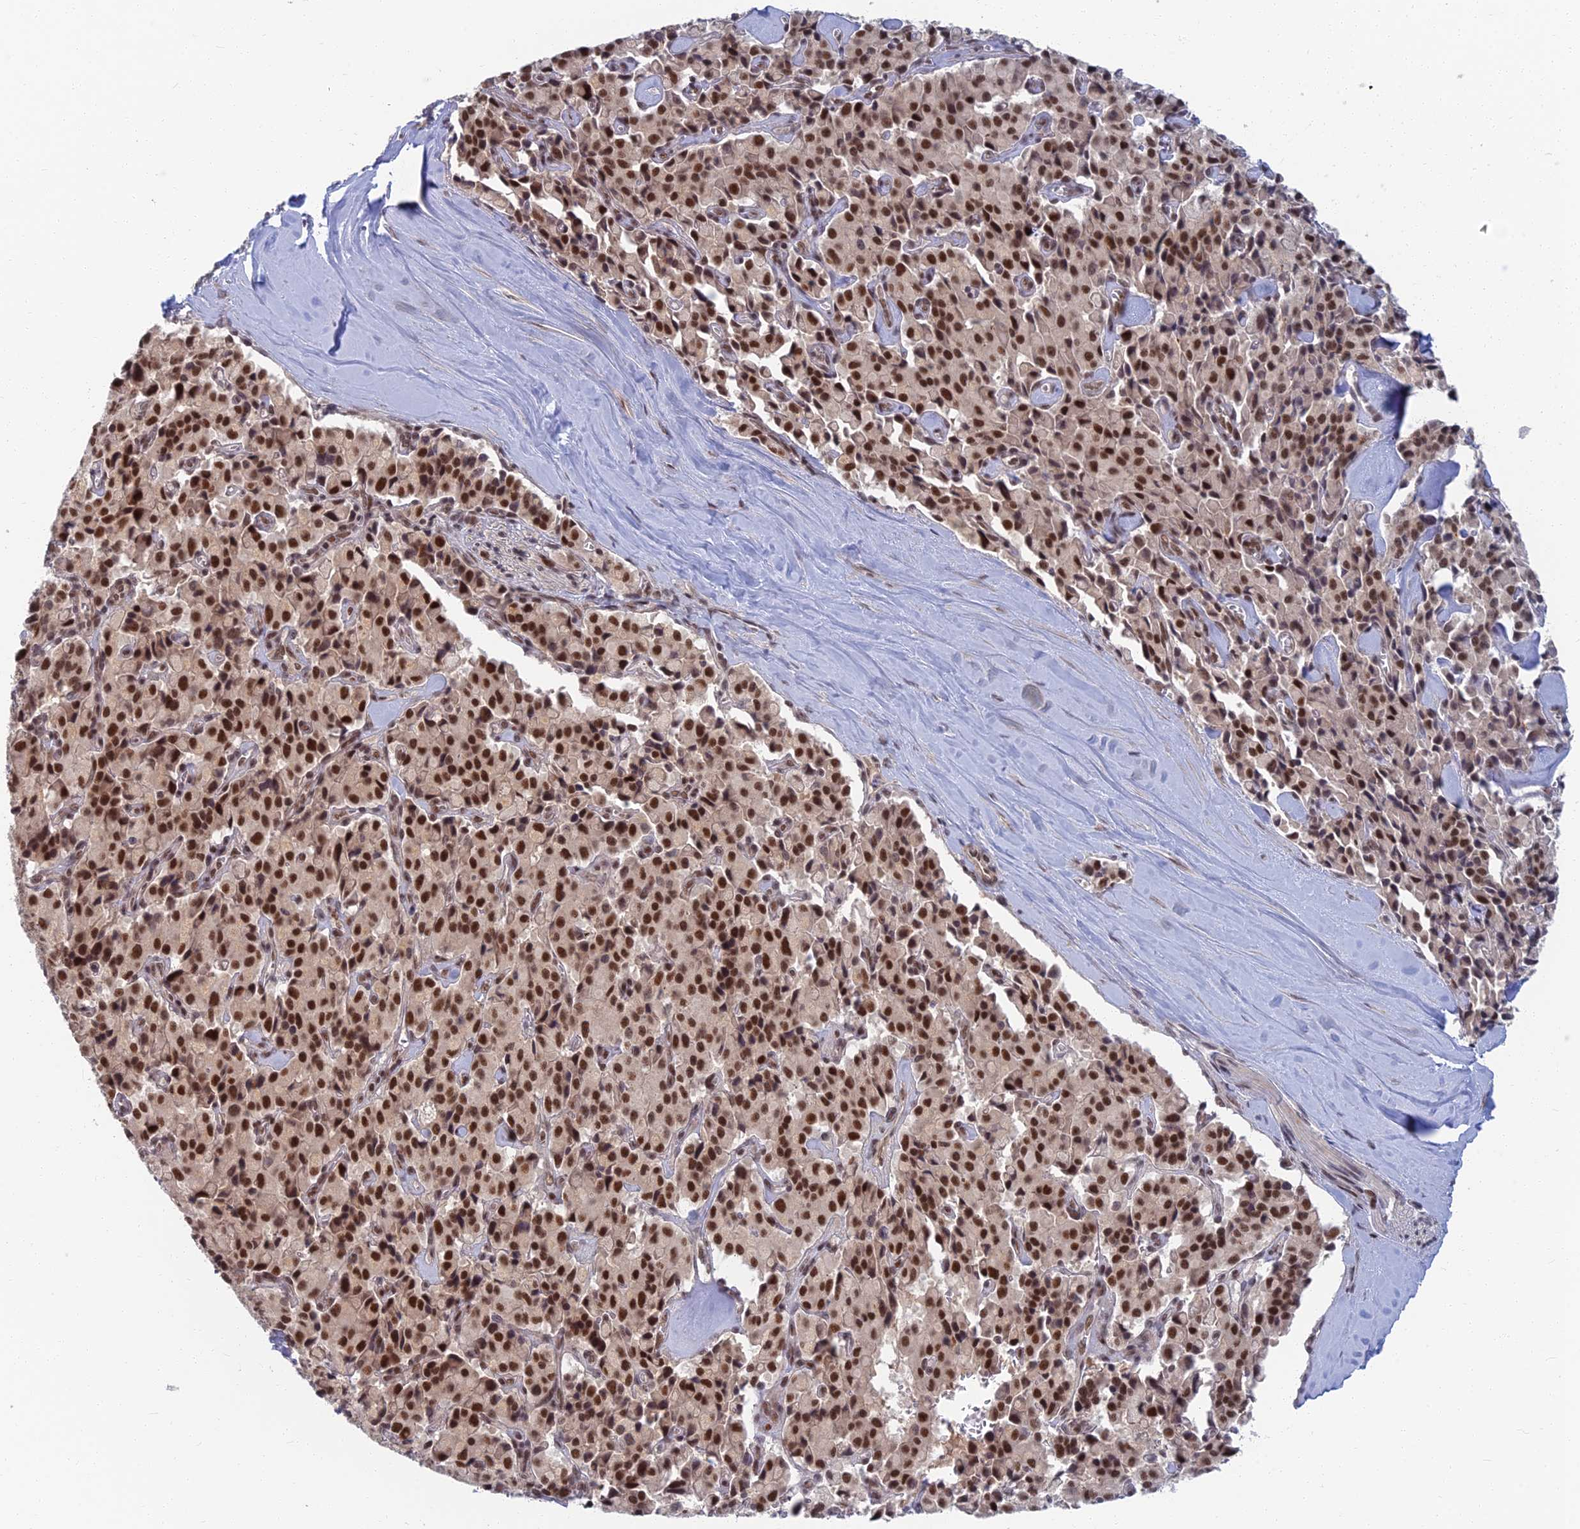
{"staining": {"intensity": "strong", "quantity": ">75%", "location": "nuclear"}, "tissue": "pancreatic cancer", "cell_type": "Tumor cells", "image_type": "cancer", "snomed": [{"axis": "morphology", "description": "Adenocarcinoma, NOS"}, {"axis": "topography", "description": "Pancreas"}], "caption": "Immunohistochemical staining of pancreatic adenocarcinoma exhibits high levels of strong nuclear staining in about >75% of tumor cells.", "gene": "TCEA2", "patient": {"sex": "male", "age": 65}}